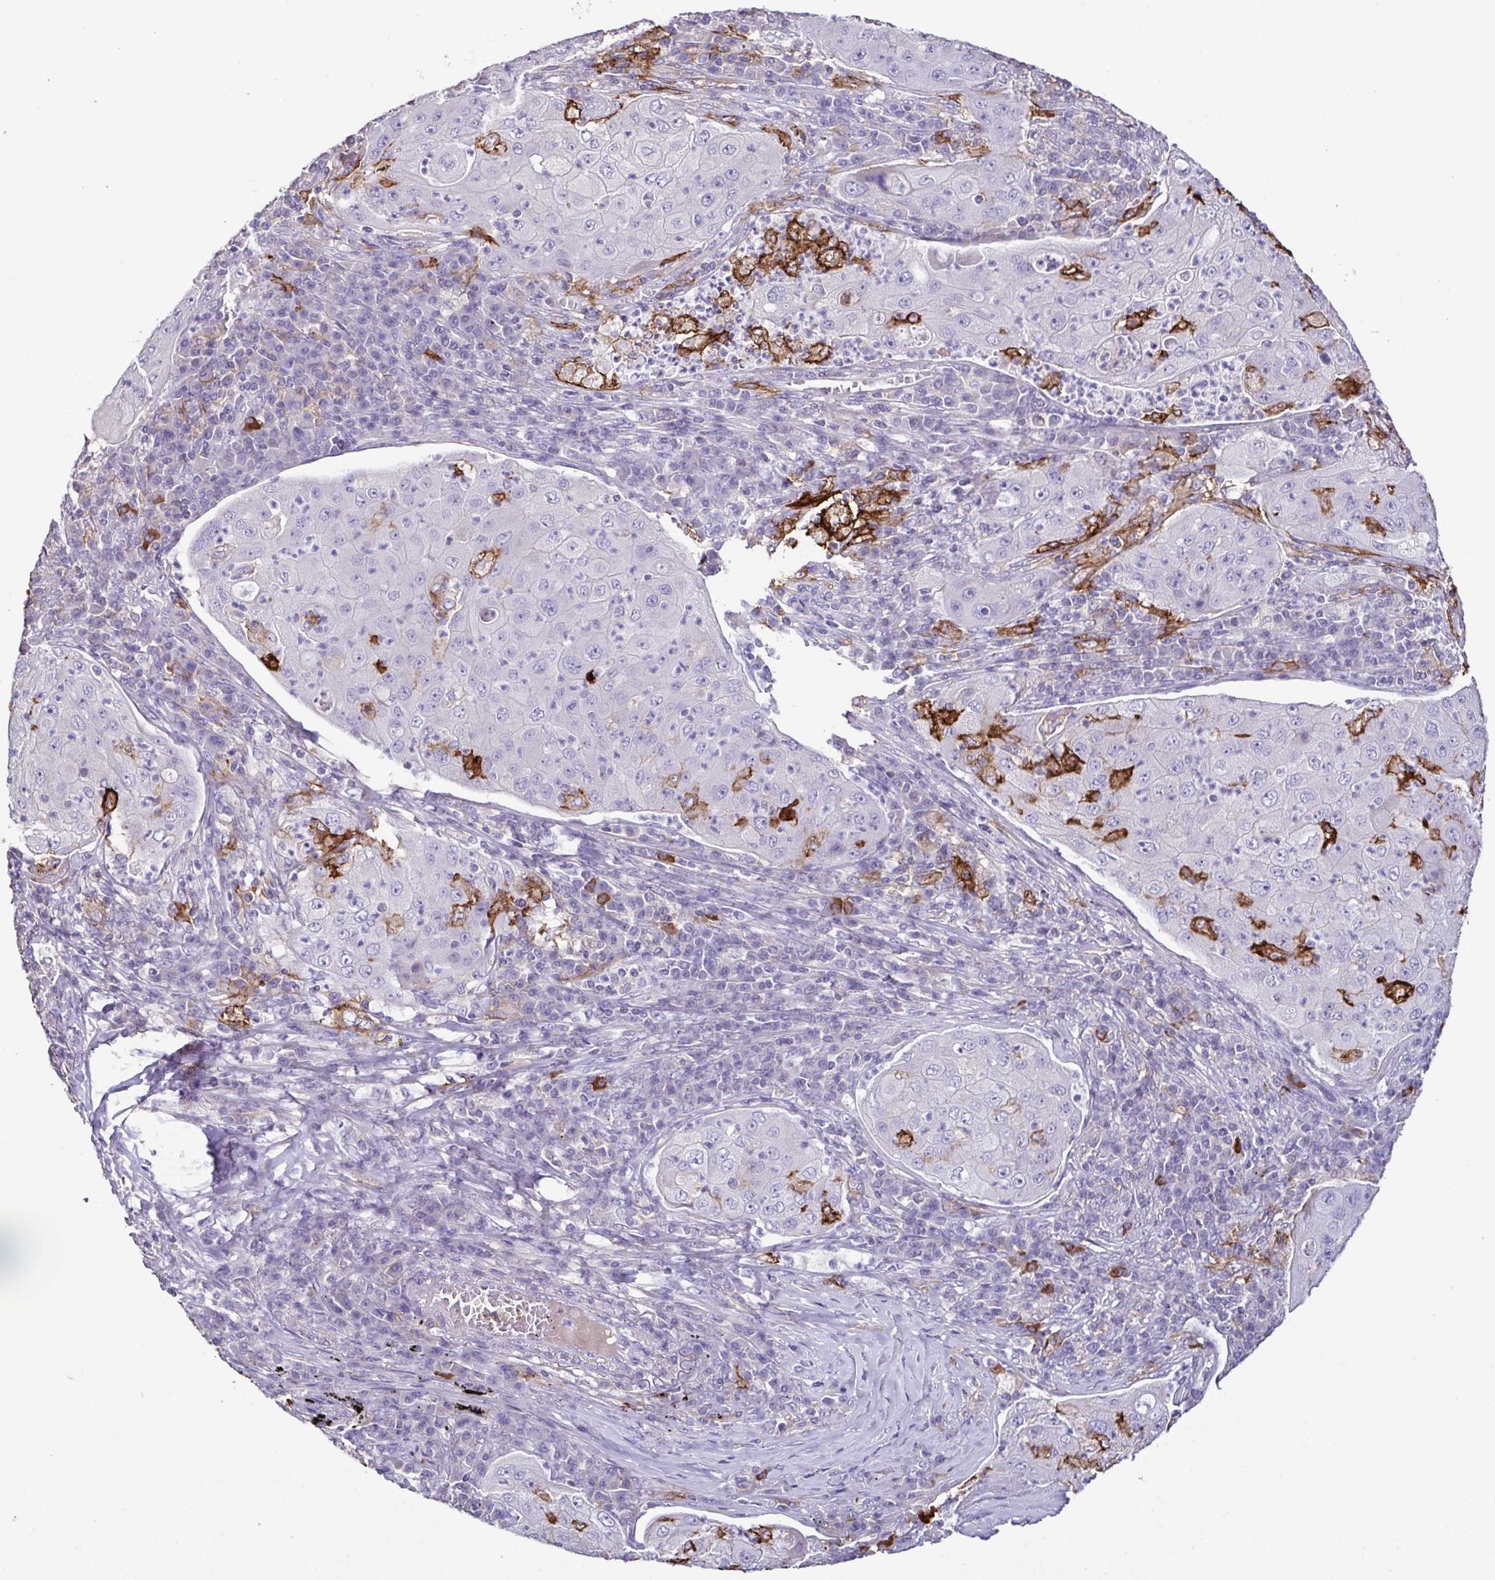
{"staining": {"intensity": "negative", "quantity": "none", "location": "none"}, "tissue": "lung cancer", "cell_type": "Tumor cells", "image_type": "cancer", "snomed": [{"axis": "morphology", "description": "Squamous cell carcinoma, NOS"}, {"axis": "topography", "description": "Lung"}], "caption": "Human squamous cell carcinoma (lung) stained for a protein using immunohistochemistry demonstrates no expression in tumor cells.", "gene": "MARCO", "patient": {"sex": "female", "age": 59}}